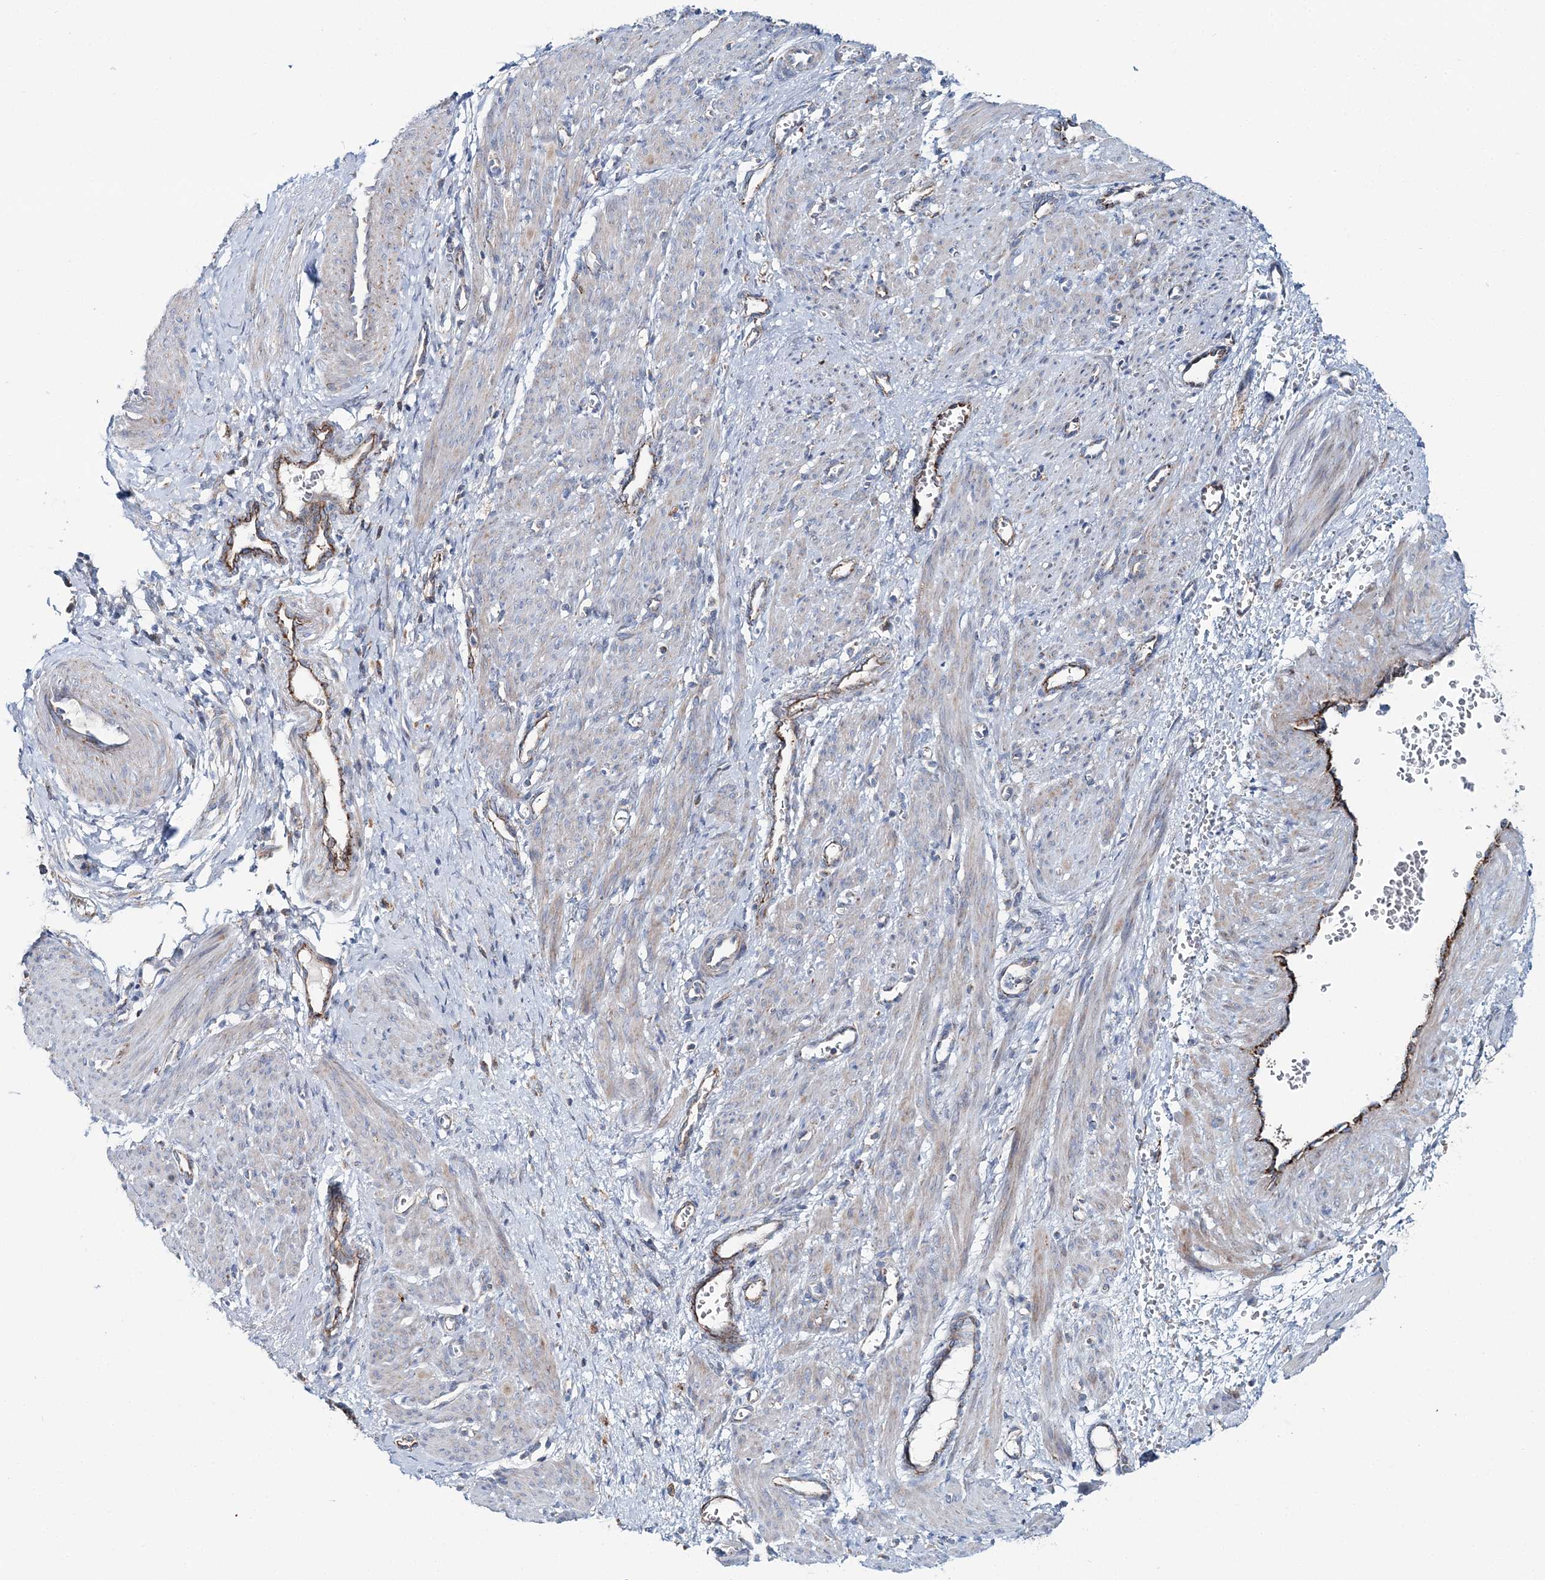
{"staining": {"intensity": "negative", "quantity": "none", "location": "none"}, "tissue": "smooth muscle", "cell_type": "Smooth muscle cells", "image_type": "normal", "snomed": [{"axis": "morphology", "description": "Normal tissue, NOS"}, {"axis": "topography", "description": "Endometrium"}], "caption": "This is a photomicrograph of immunohistochemistry staining of benign smooth muscle, which shows no expression in smooth muscle cells.", "gene": "ARHGAP6", "patient": {"sex": "female", "age": 33}}